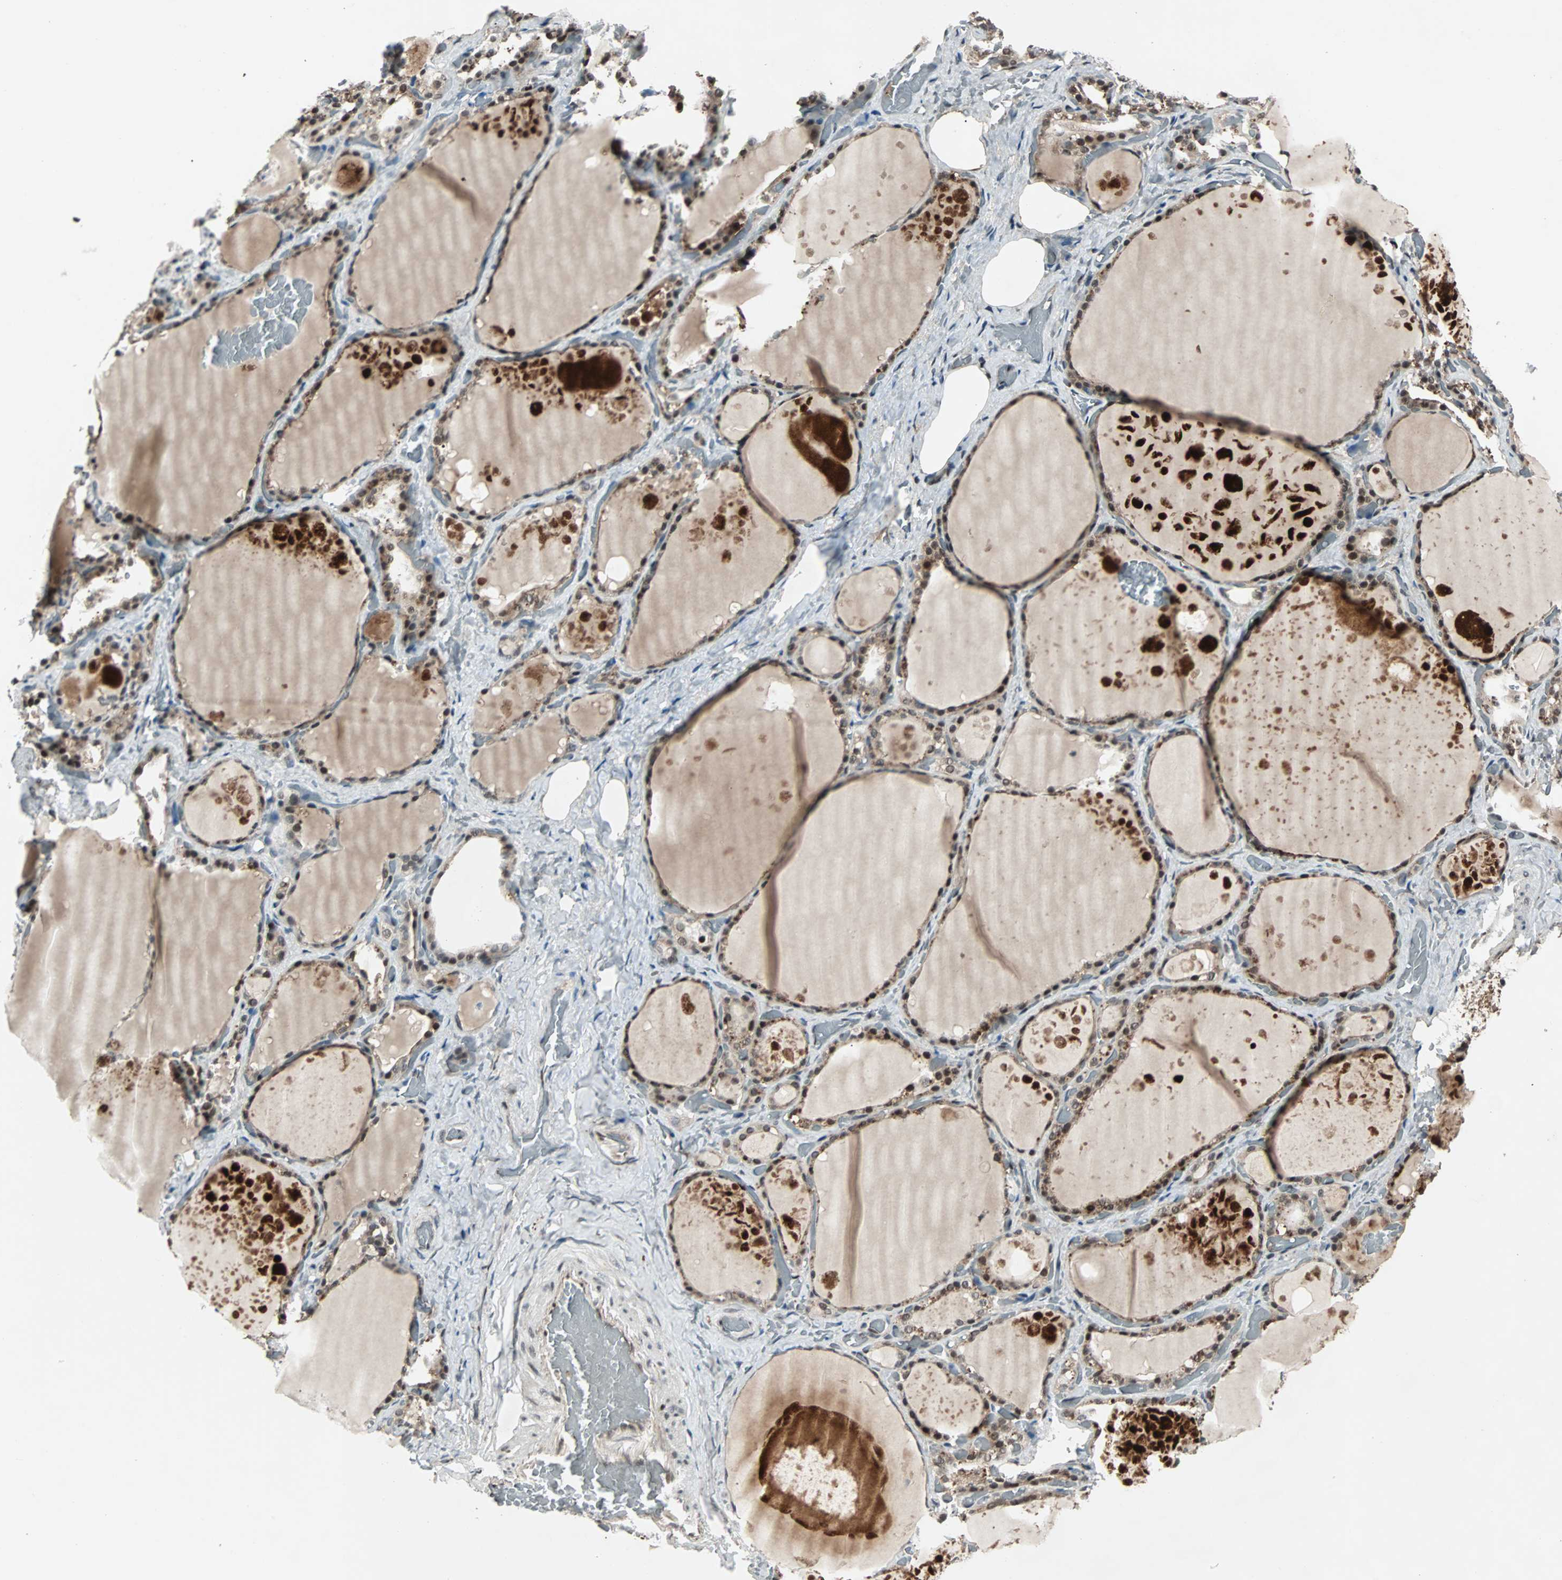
{"staining": {"intensity": "strong", "quantity": ">75%", "location": "nuclear"}, "tissue": "thyroid gland", "cell_type": "Glandular cells", "image_type": "normal", "snomed": [{"axis": "morphology", "description": "Normal tissue, NOS"}, {"axis": "topography", "description": "Thyroid gland"}], "caption": "IHC histopathology image of benign human thyroid gland stained for a protein (brown), which demonstrates high levels of strong nuclear positivity in approximately >75% of glandular cells.", "gene": "ACLY", "patient": {"sex": "male", "age": 61}}